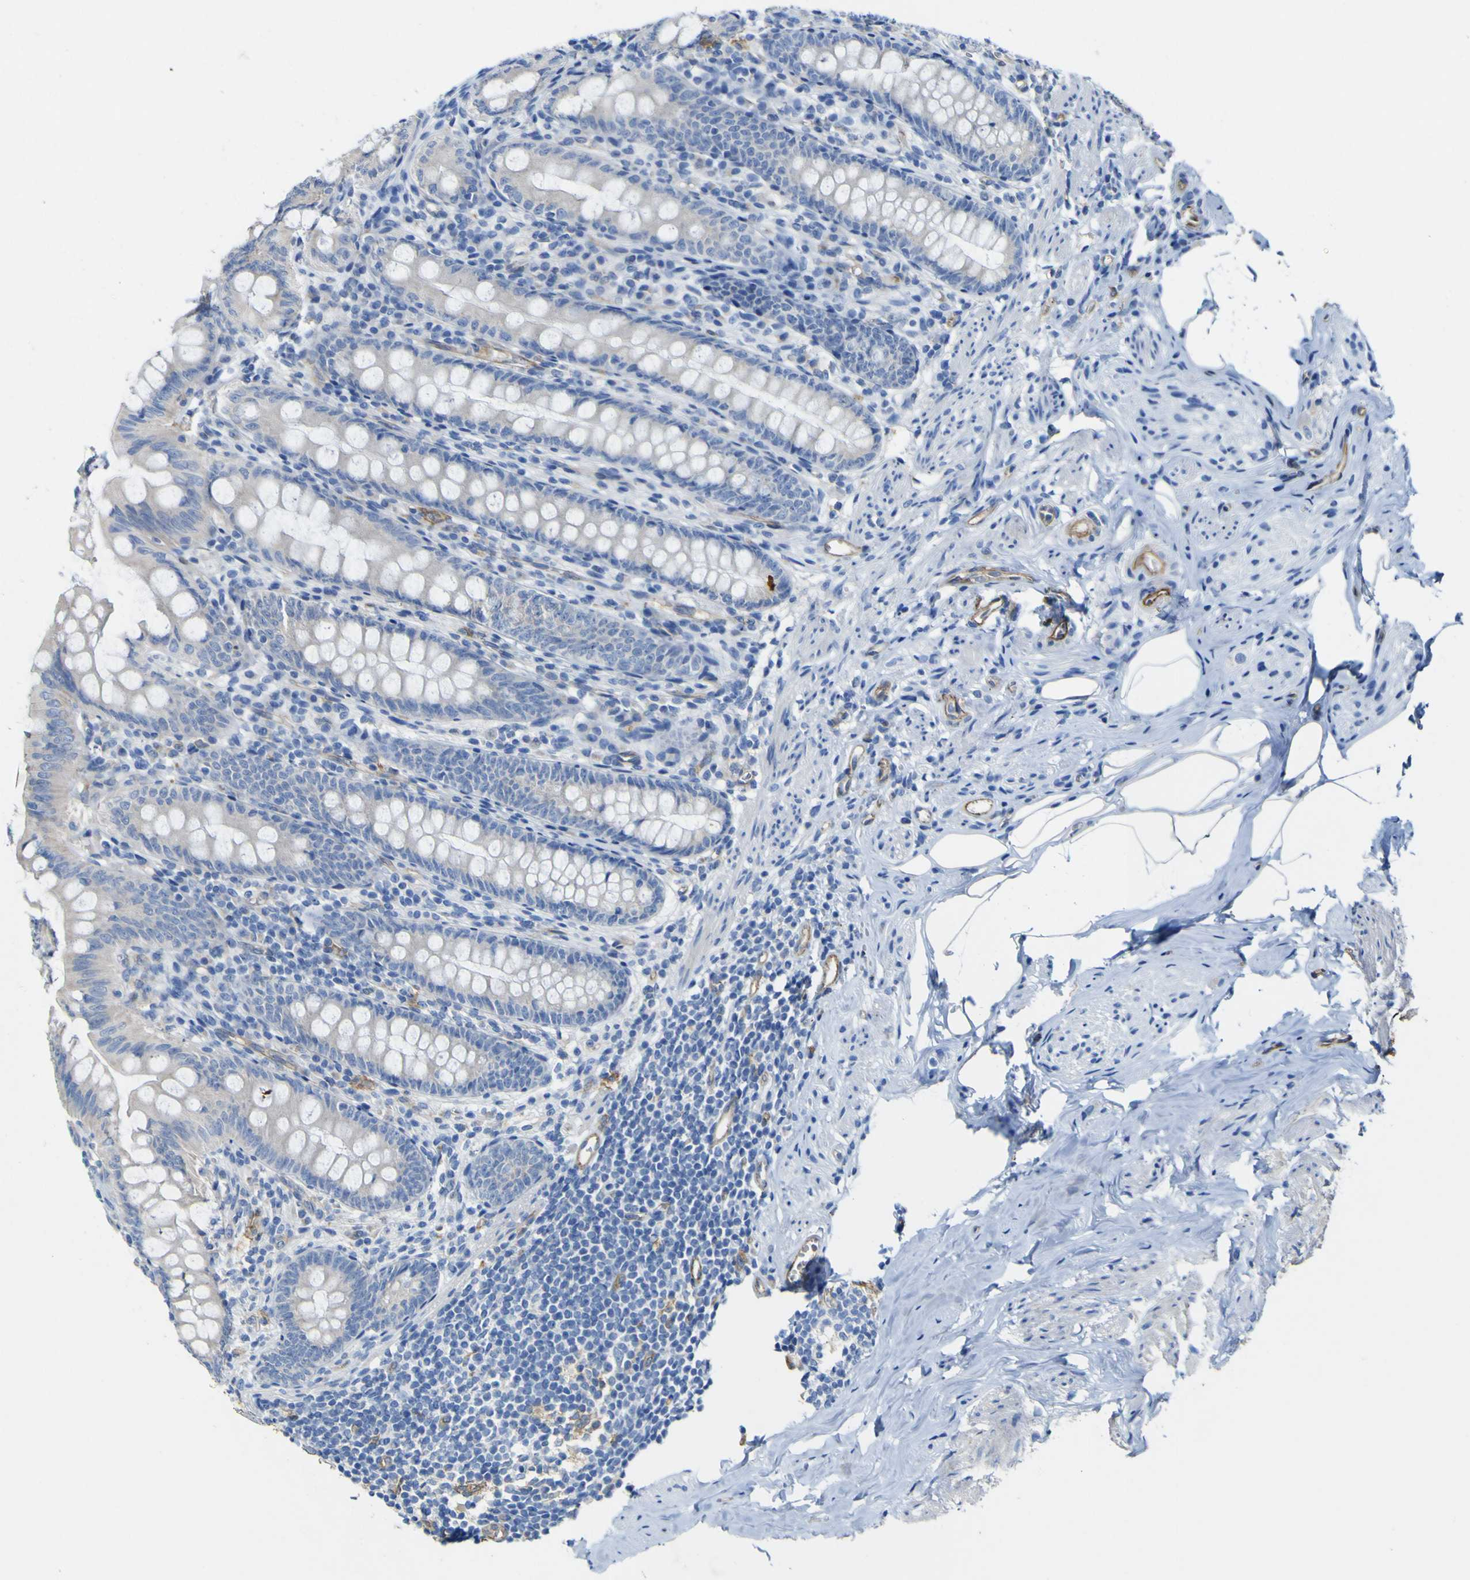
{"staining": {"intensity": "negative", "quantity": "none", "location": "none"}, "tissue": "appendix", "cell_type": "Glandular cells", "image_type": "normal", "snomed": [{"axis": "morphology", "description": "Normal tissue, NOS"}, {"axis": "topography", "description": "Appendix"}], "caption": "Immunohistochemistry (IHC) histopathology image of normal appendix stained for a protein (brown), which exhibits no positivity in glandular cells. (Brightfield microscopy of DAB immunohistochemistry at high magnification).", "gene": "CD93", "patient": {"sex": "female", "age": 77}}